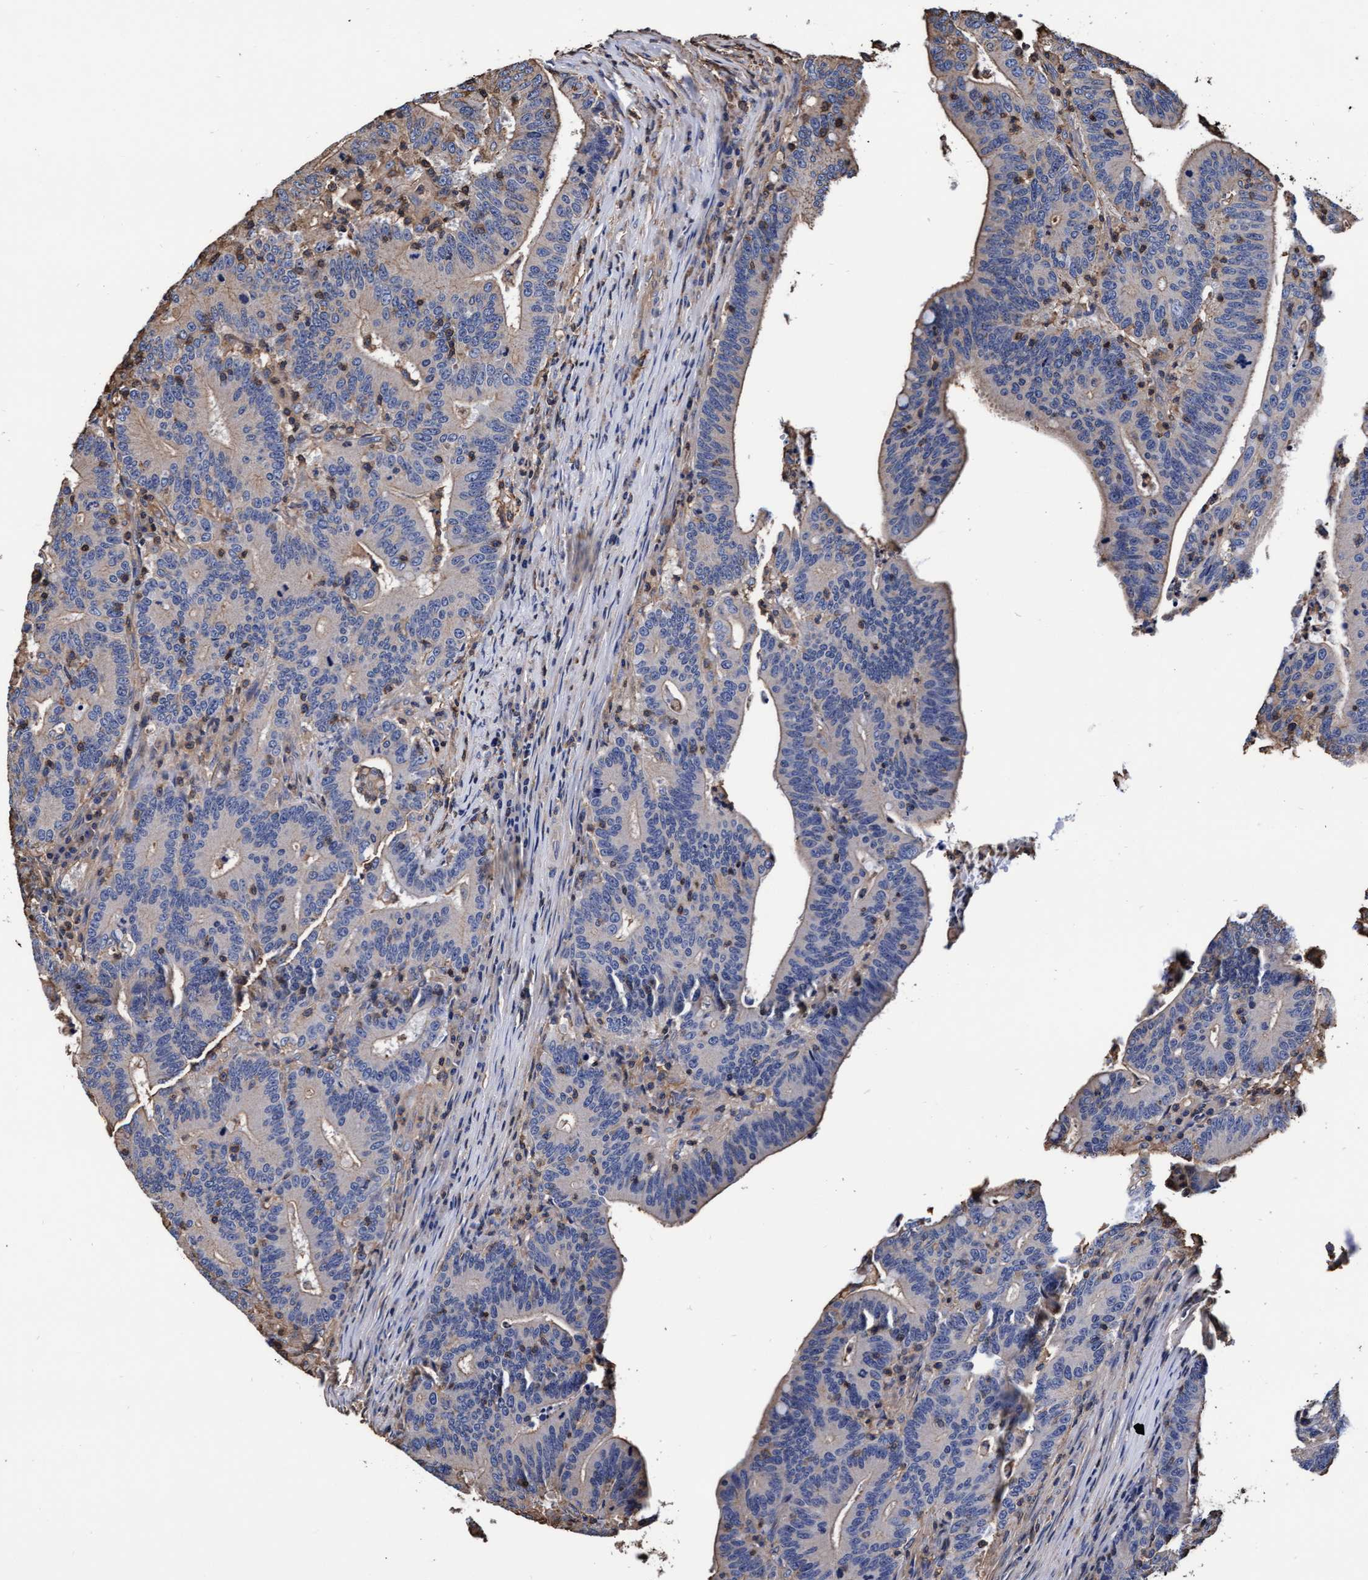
{"staining": {"intensity": "weak", "quantity": "<25%", "location": "cytoplasmic/membranous"}, "tissue": "colorectal cancer", "cell_type": "Tumor cells", "image_type": "cancer", "snomed": [{"axis": "morphology", "description": "Adenocarcinoma, NOS"}, {"axis": "topography", "description": "Colon"}], "caption": "Immunohistochemical staining of human colorectal adenocarcinoma shows no significant expression in tumor cells. (DAB immunohistochemistry (IHC) with hematoxylin counter stain).", "gene": "GRHPR", "patient": {"sex": "female", "age": 66}}